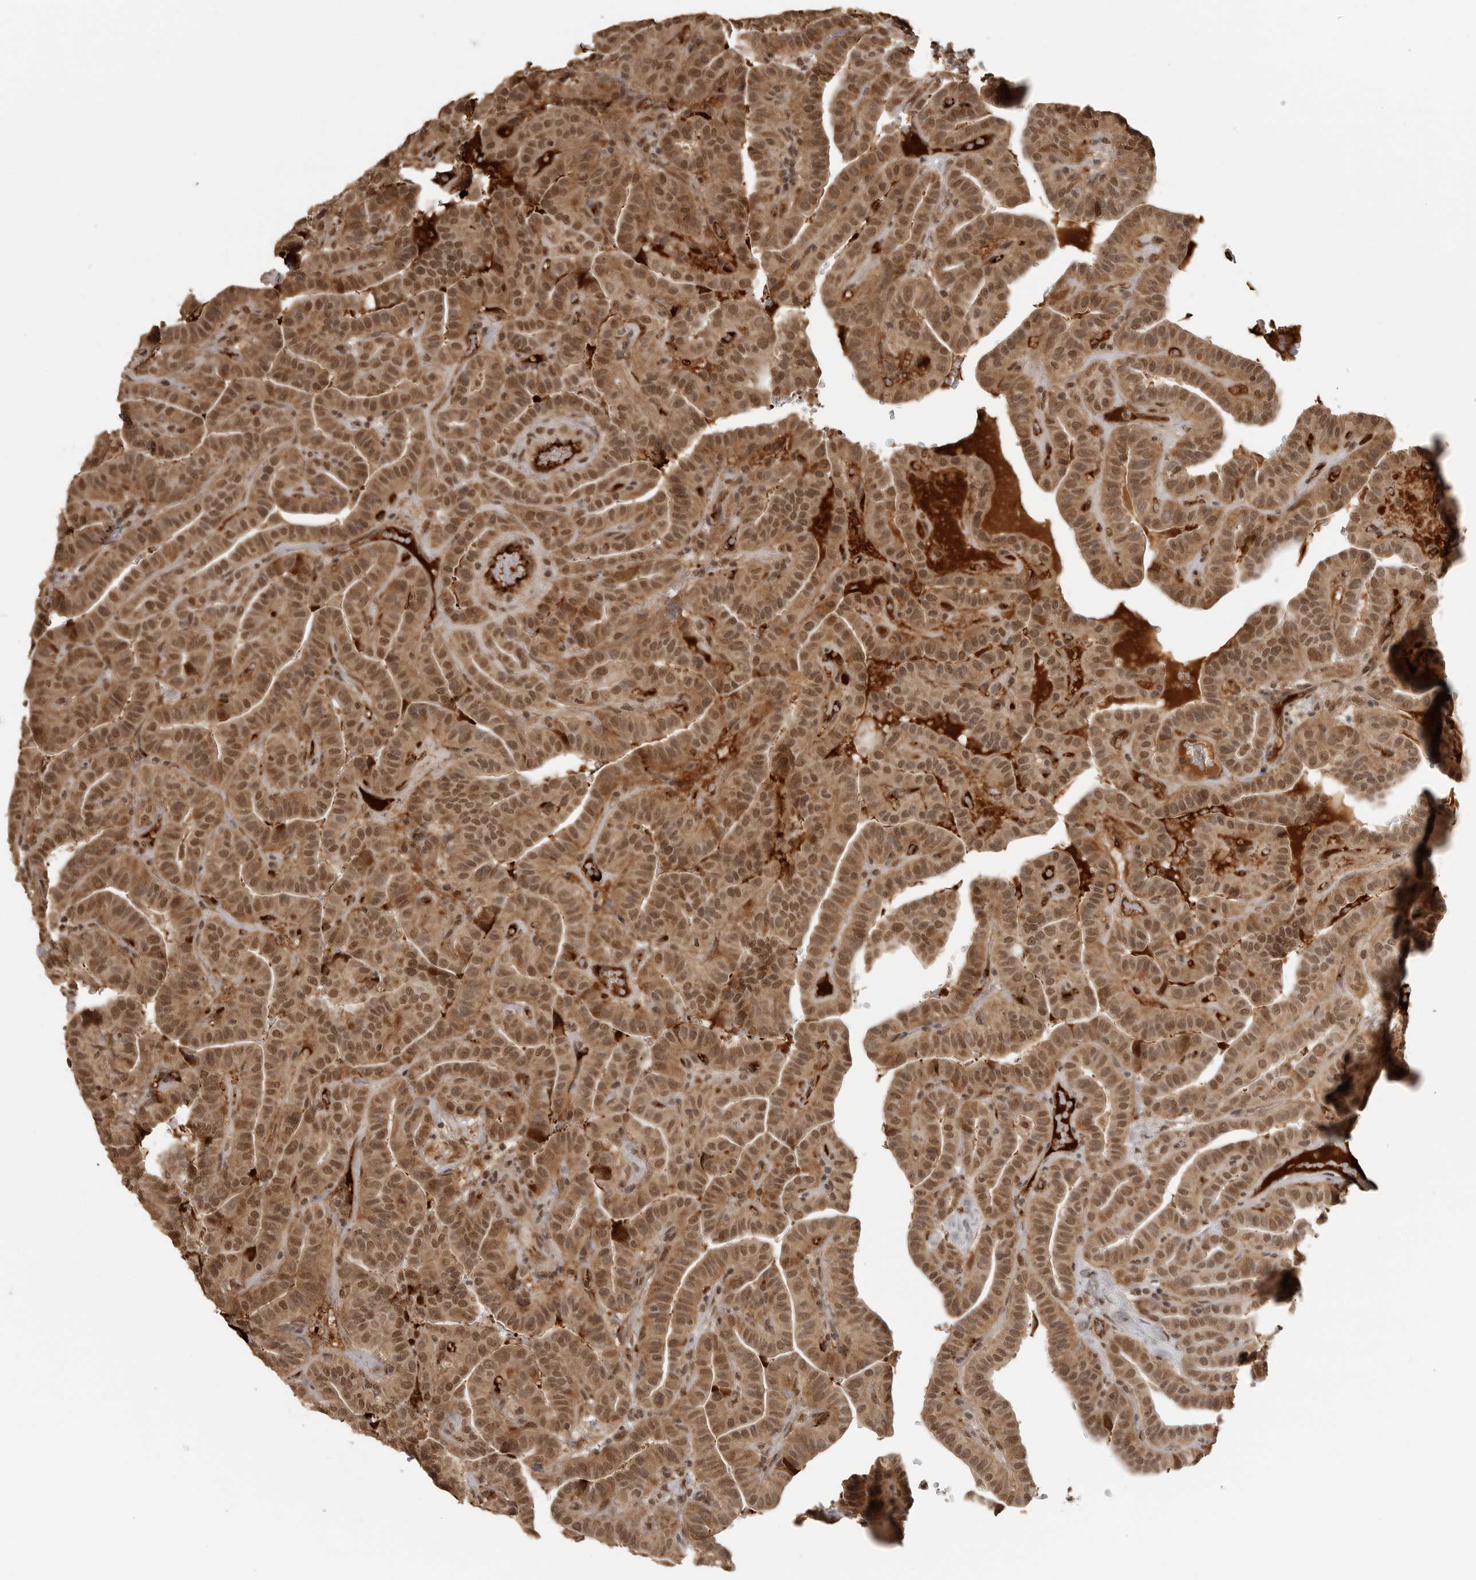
{"staining": {"intensity": "moderate", "quantity": ">75%", "location": "cytoplasmic/membranous,nuclear"}, "tissue": "thyroid cancer", "cell_type": "Tumor cells", "image_type": "cancer", "snomed": [{"axis": "morphology", "description": "Papillary adenocarcinoma, NOS"}, {"axis": "topography", "description": "Thyroid gland"}], "caption": "A histopathology image showing moderate cytoplasmic/membranous and nuclear positivity in approximately >75% of tumor cells in papillary adenocarcinoma (thyroid), as visualized by brown immunohistochemical staining.", "gene": "CLOCK", "patient": {"sex": "male", "age": 77}}